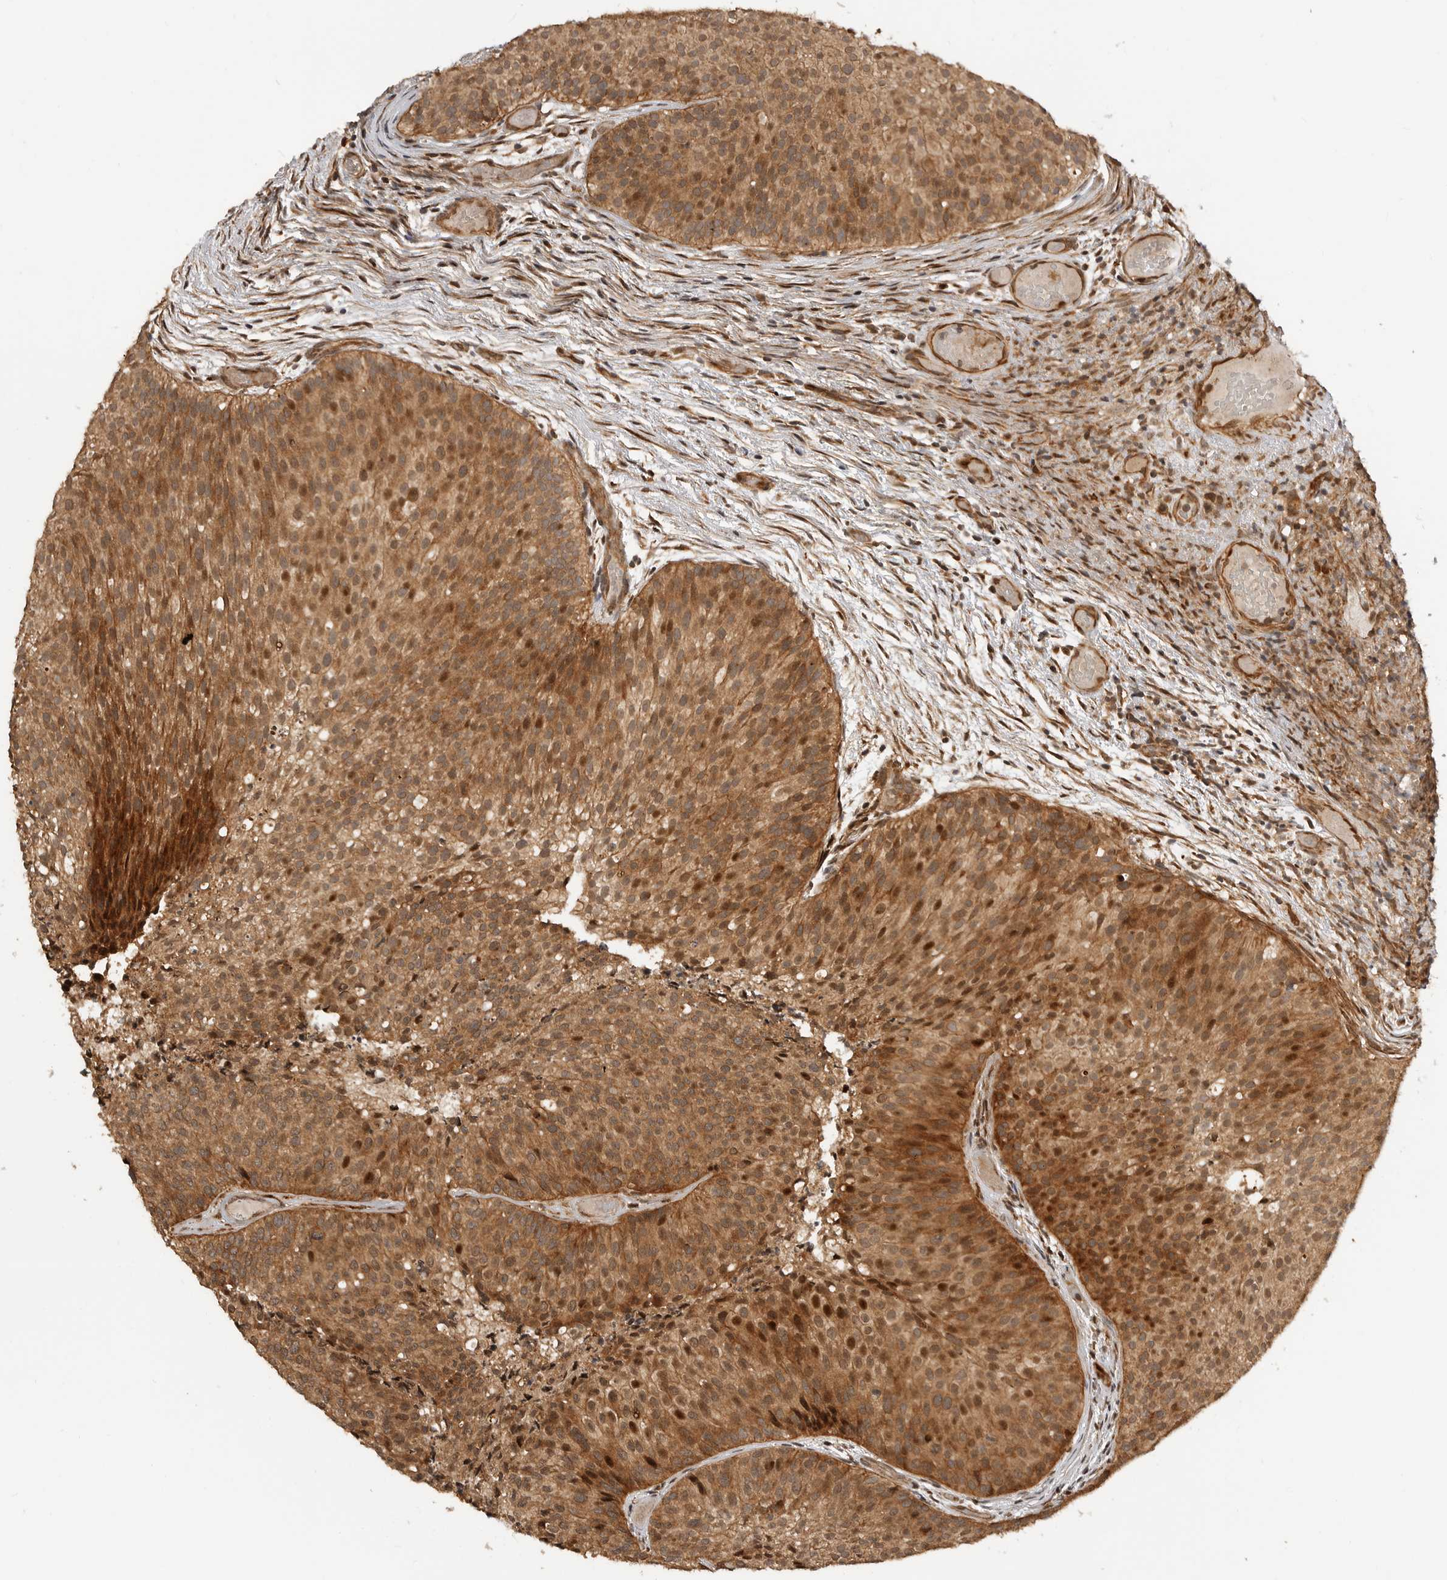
{"staining": {"intensity": "moderate", "quantity": ">75%", "location": "cytoplasmic/membranous,nuclear"}, "tissue": "urothelial cancer", "cell_type": "Tumor cells", "image_type": "cancer", "snomed": [{"axis": "morphology", "description": "Urothelial carcinoma, Low grade"}, {"axis": "topography", "description": "Urinary bladder"}], "caption": "The micrograph demonstrates a brown stain indicating the presence of a protein in the cytoplasmic/membranous and nuclear of tumor cells in urothelial carcinoma (low-grade).", "gene": "ADPRS", "patient": {"sex": "male", "age": 86}}